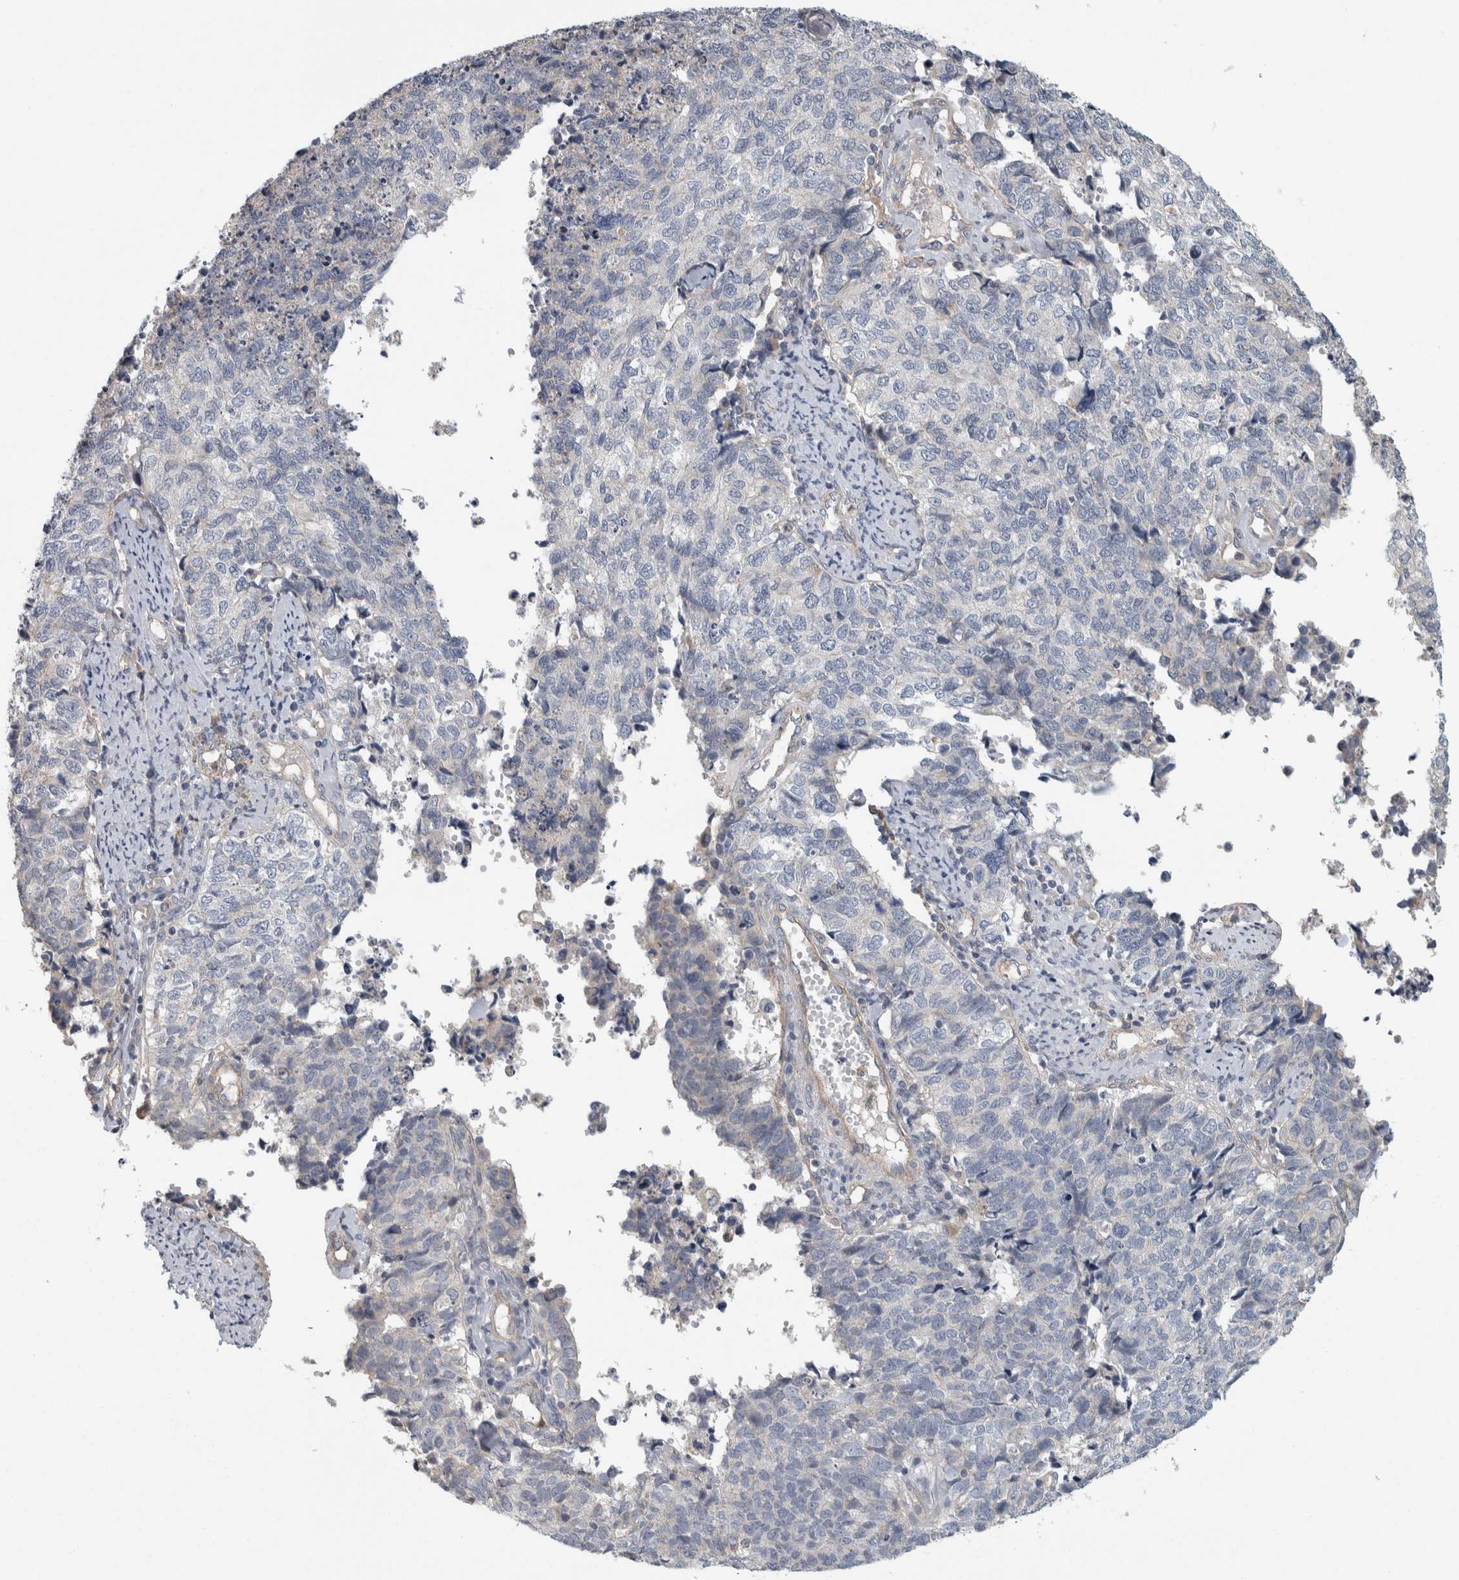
{"staining": {"intensity": "negative", "quantity": "none", "location": "none"}, "tissue": "cervical cancer", "cell_type": "Tumor cells", "image_type": "cancer", "snomed": [{"axis": "morphology", "description": "Squamous cell carcinoma, NOS"}, {"axis": "topography", "description": "Cervix"}], "caption": "Immunohistochemical staining of squamous cell carcinoma (cervical) exhibits no significant positivity in tumor cells.", "gene": "KCNJ3", "patient": {"sex": "female", "age": 63}}